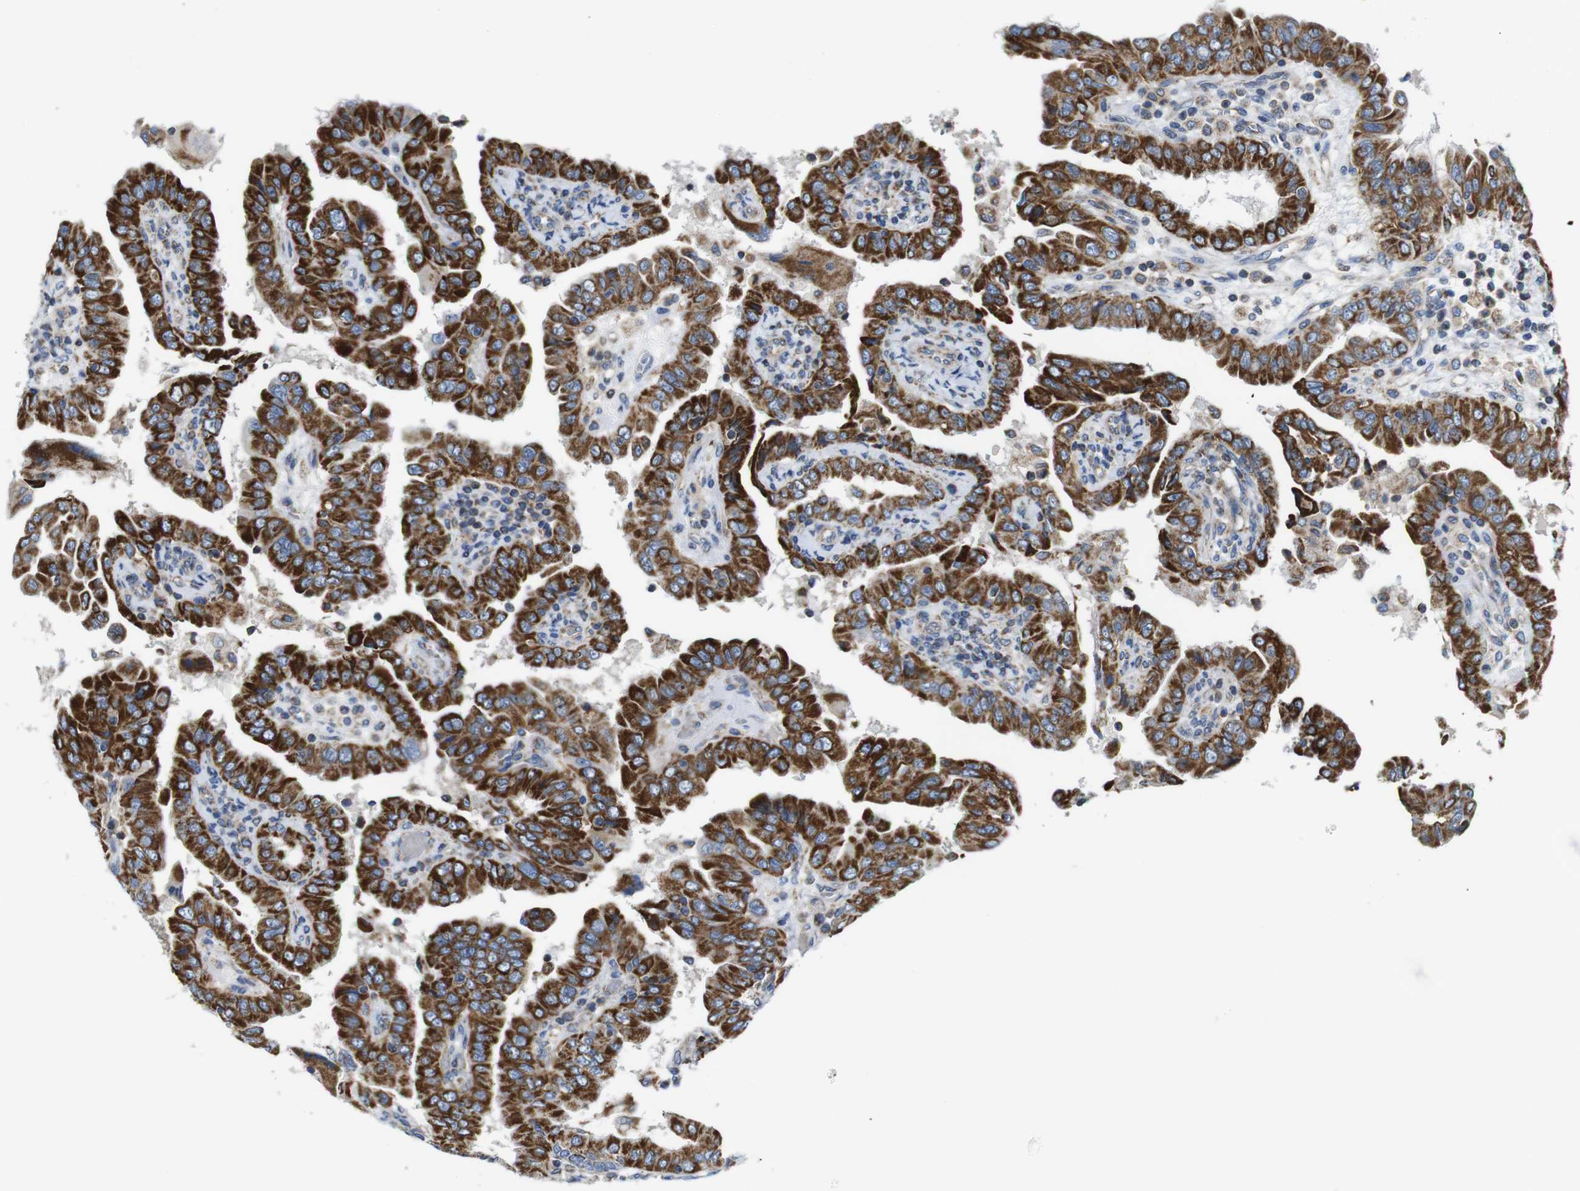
{"staining": {"intensity": "strong", "quantity": ">75%", "location": "cytoplasmic/membranous"}, "tissue": "thyroid cancer", "cell_type": "Tumor cells", "image_type": "cancer", "snomed": [{"axis": "morphology", "description": "Papillary adenocarcinoma, NOS"}, {"axis": "topography", "description": "Thyroid gland"}], "caption": "IHC photomicrograph of neoplastic tissue: thyroid cancer stained using immunohistochemistry displays high levels of strong protein expression localized specifically in the cytoplasmic/membranous of tumor cells, appearing as a cytoplasmic/membranous brown color.", "gene": "PDCD1LG2", "patient": {"sex": "male", "age": 33}}